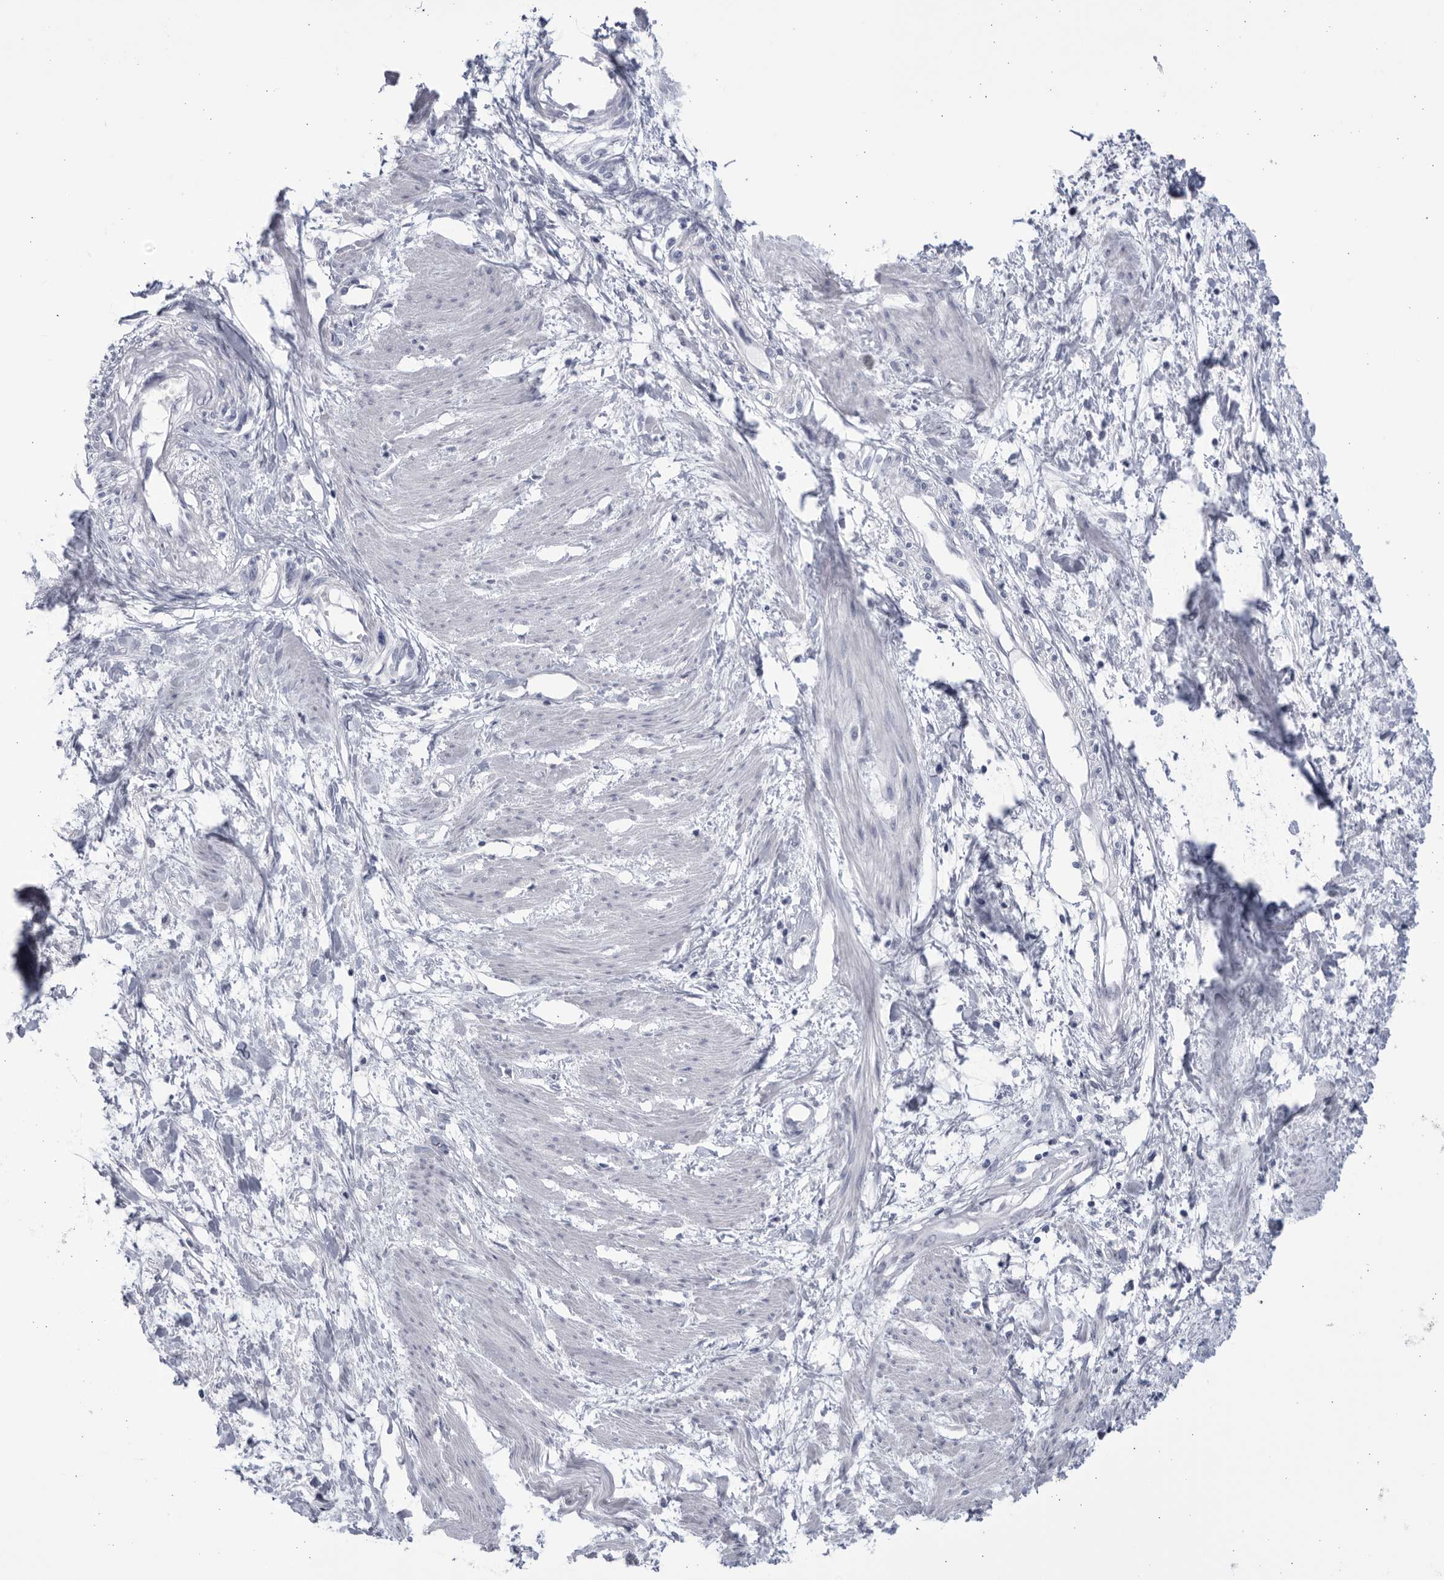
{"staining": {"intensity": "negative", "quantity": "none", "location": "none"}, "tissue": "cervical cancer", "cell_type": "Tumor cells", "image_type": "cancer", "snomed": [{"axis": "morphology", "description": "Squamous cell carcinoma, NOS"}, {"axis": "topography", "description": "Cervix"}], "caption": "This is an IHC photomicrograph of human cervical squamous cell carcinoma. There is no expression in tumor cells.", "gene": "CCDC181", "patient": {"sex": "female", "age": 57}}